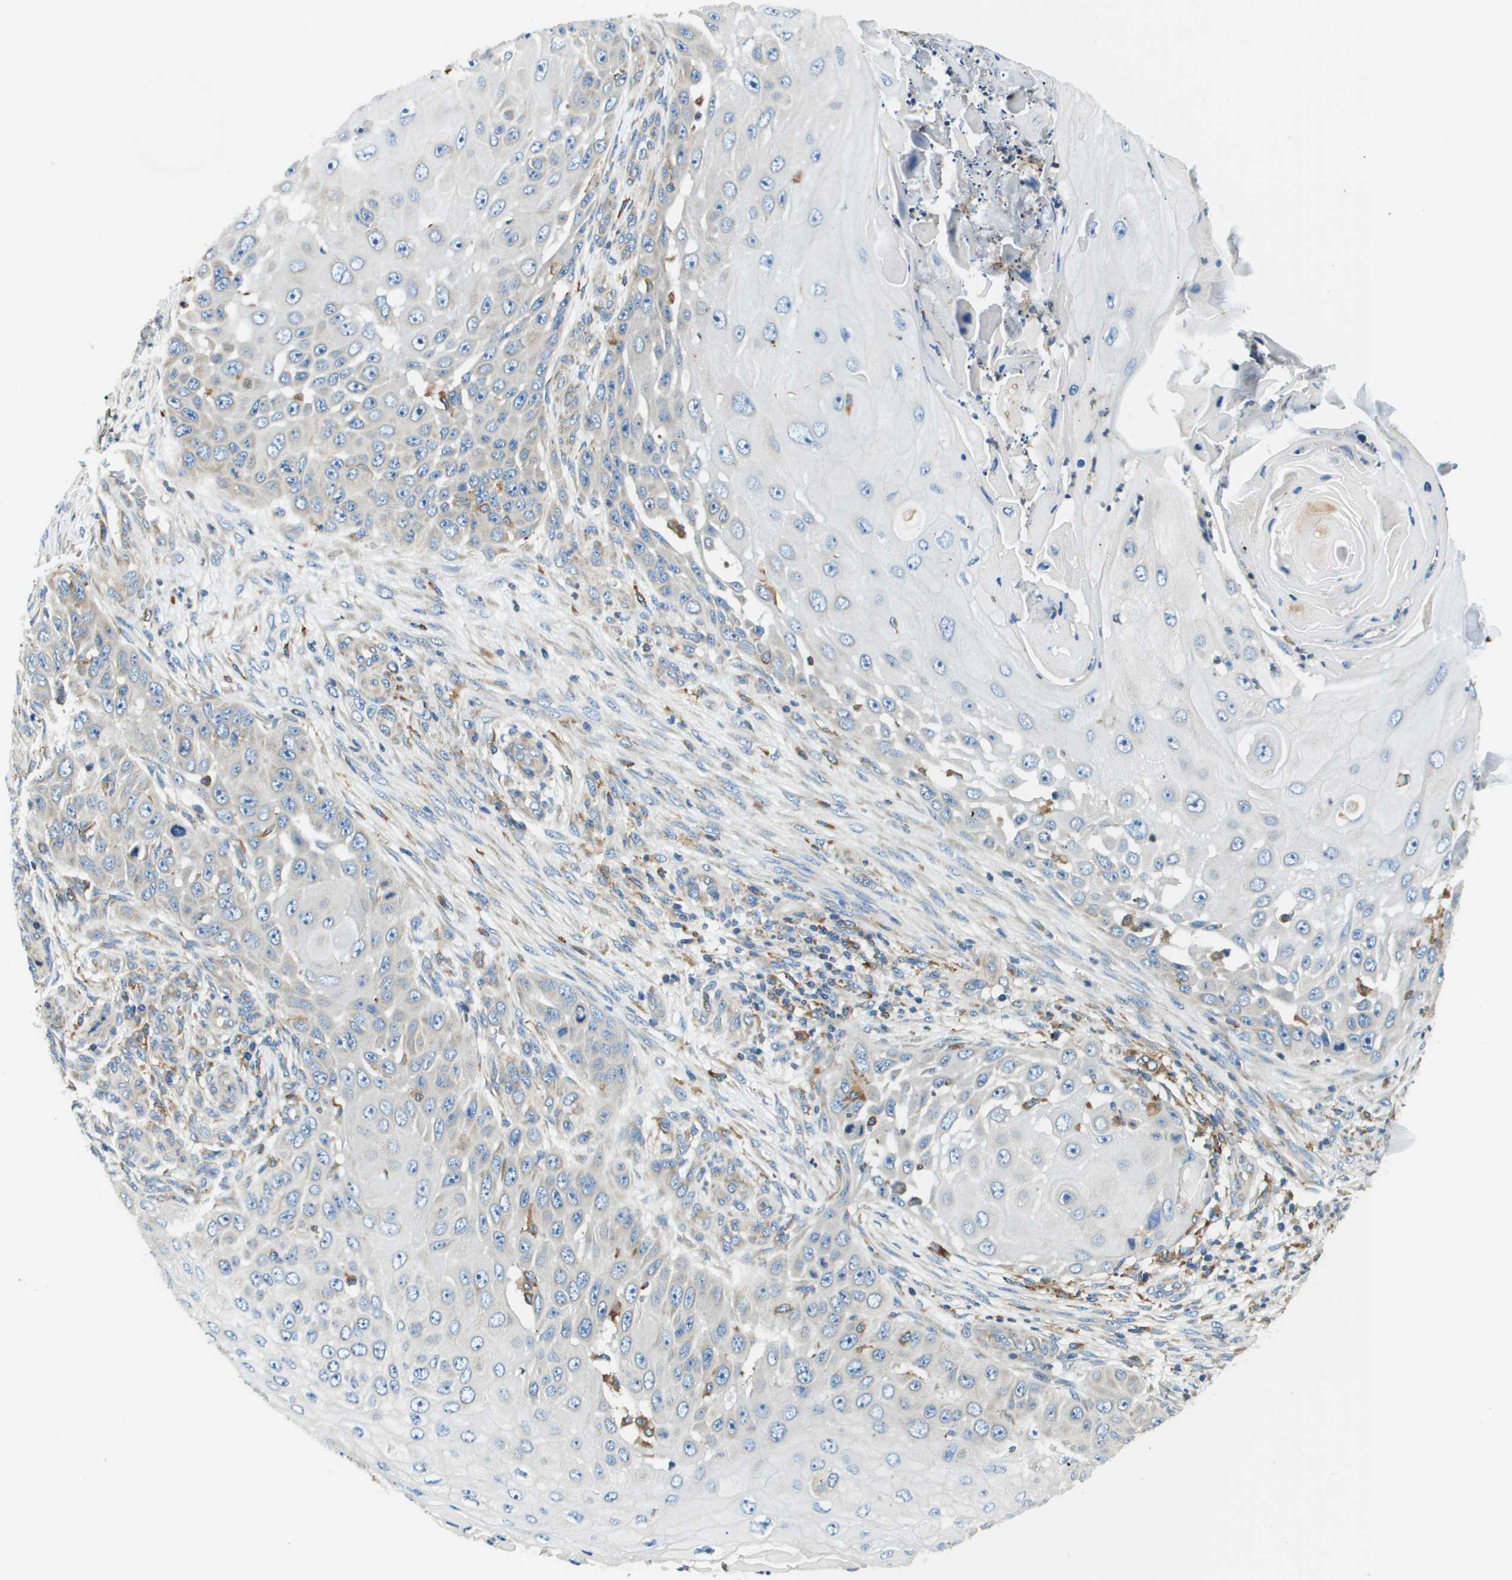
{"staining": {"intensity": "negative", "quantity": "none", "location": "none"}, "tissue": "skin cancer", "cell_type": "Tumor cells", "image_type": "cancer", "snomed": [{"axis": "morphology", "description": "Squamous cell carcinoma, NOS"}, {"axis": "topography", "description": "Skin"}], "caption": "DAB (3,3'-diaminobenzidine) immunohistochemical staining of human skin cancer shows no significant expression in tumor cells.", "gene": "CNPY3", "patient": {"sex": "female", "age": 44}}